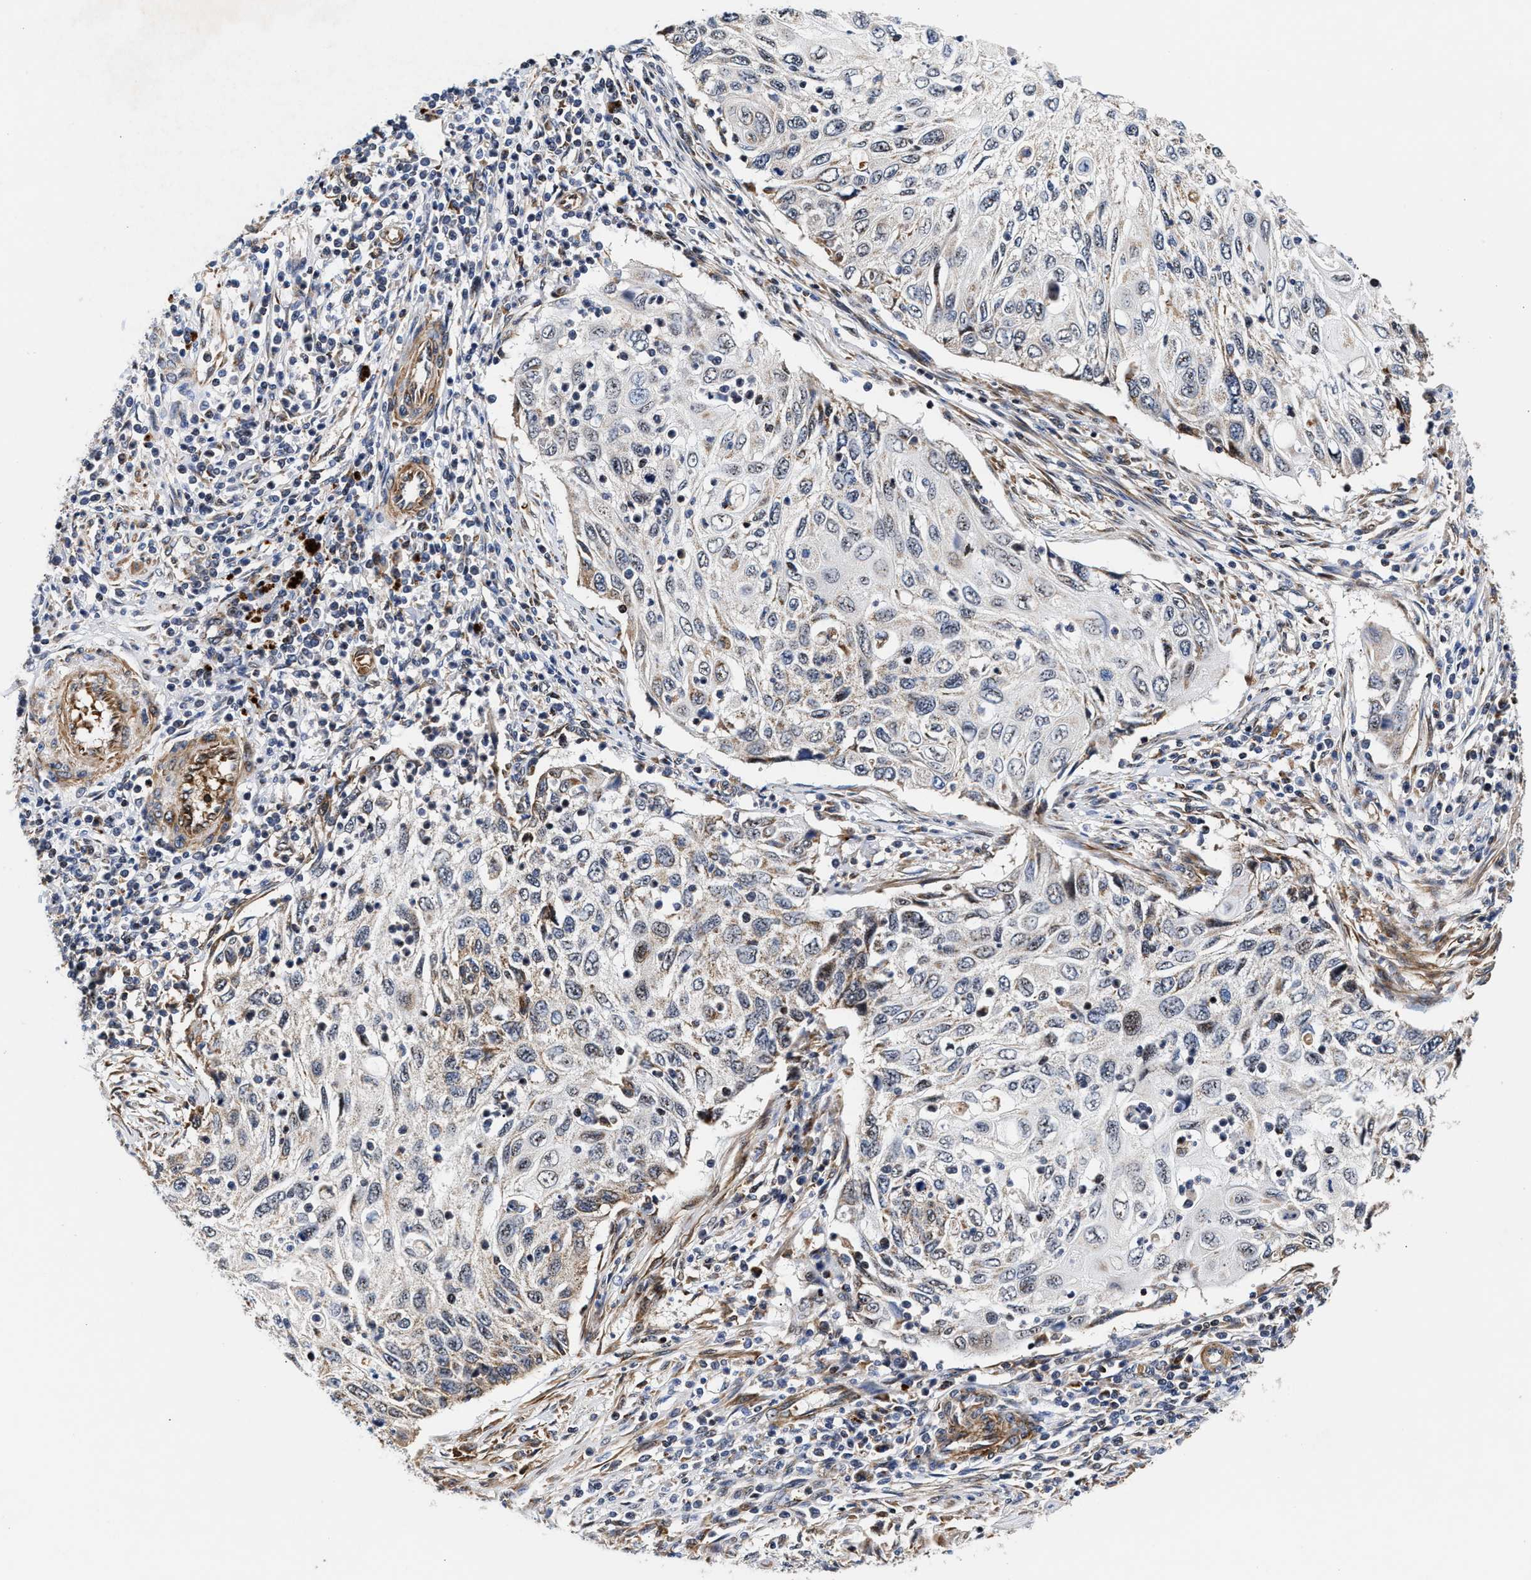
{"staining": {"intensity": "weak", "quantity": "<25%", "location": "cytoplasmic/membranous"}, "tissue": "cervical cancer", "cell_type": "Tumor cells", "image_type": "cancer", "snomed": [{"axis": "morphology", "description": "Squamous cell carcinoma, NOS"}, {"axis": "topography", "description": "Cervix"}], "caption": "Cervical squamous cell carcinoma stained for a protein using immunohistochemistry reveals no expression tumor cells.", "gene": "SGK1", "patient": {"sex": "female", "age": 70}}